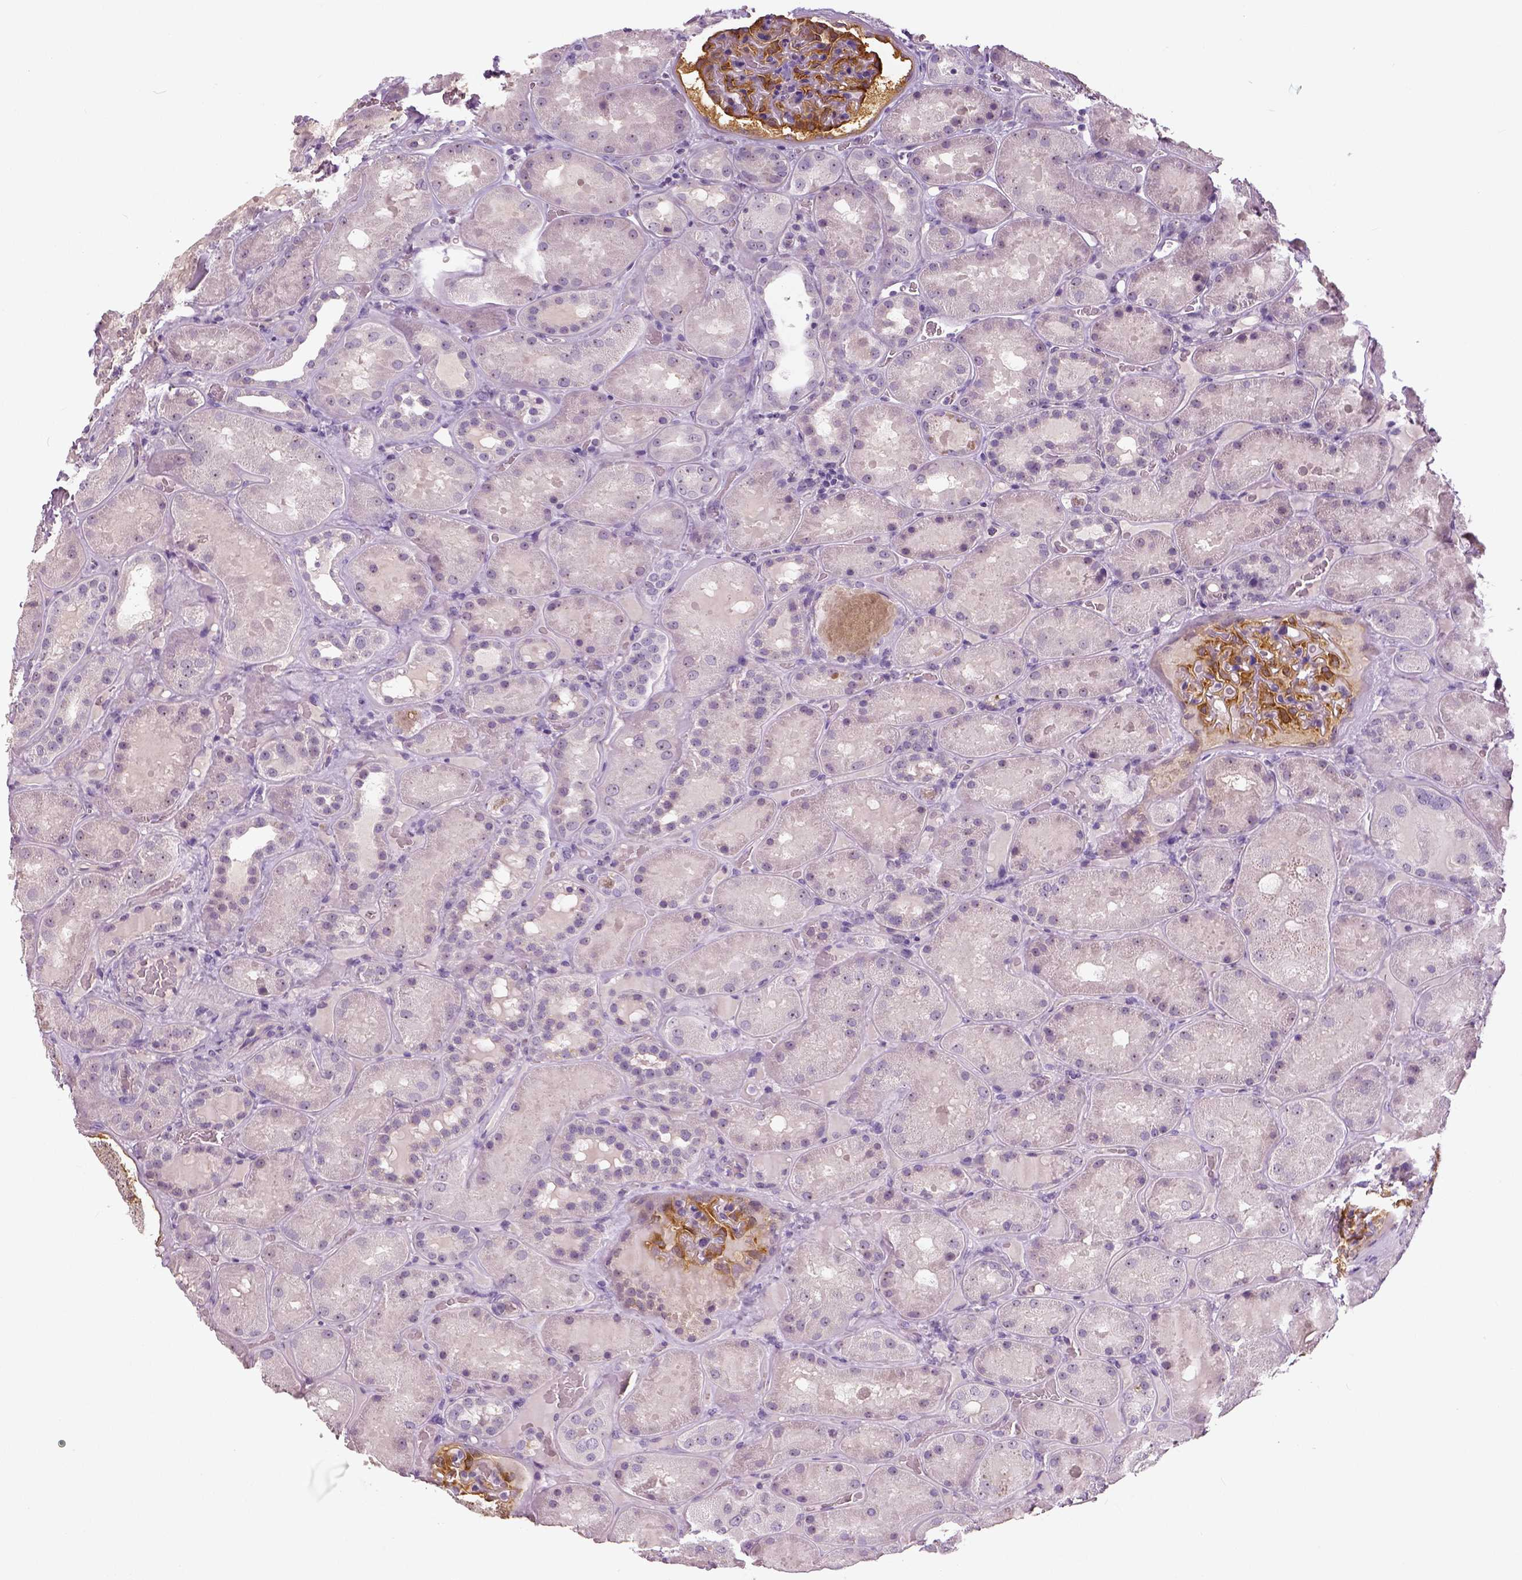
{"staining": {"intensity": "moderate", "quantity": "25%-75%", "location": "cytoplasmic/membranous"}, "tissue": "kidney", "cell_type": "Cells in glomeruli", "image_type": "normal", "snomed": [{"axis": "morphology", "description": "Normal tissue, NOS"}, {"axis": "topography", "description": "Kidney"}], "caption": "Immunohistochemical staining of unremarkable human kidney reveals moderate cytoplasmic/membranous protein expression in approximately 25%-75% of cells in glomeruli.", "gene": "NECAB1", "patient": {"sex": "male", "age": 73}}